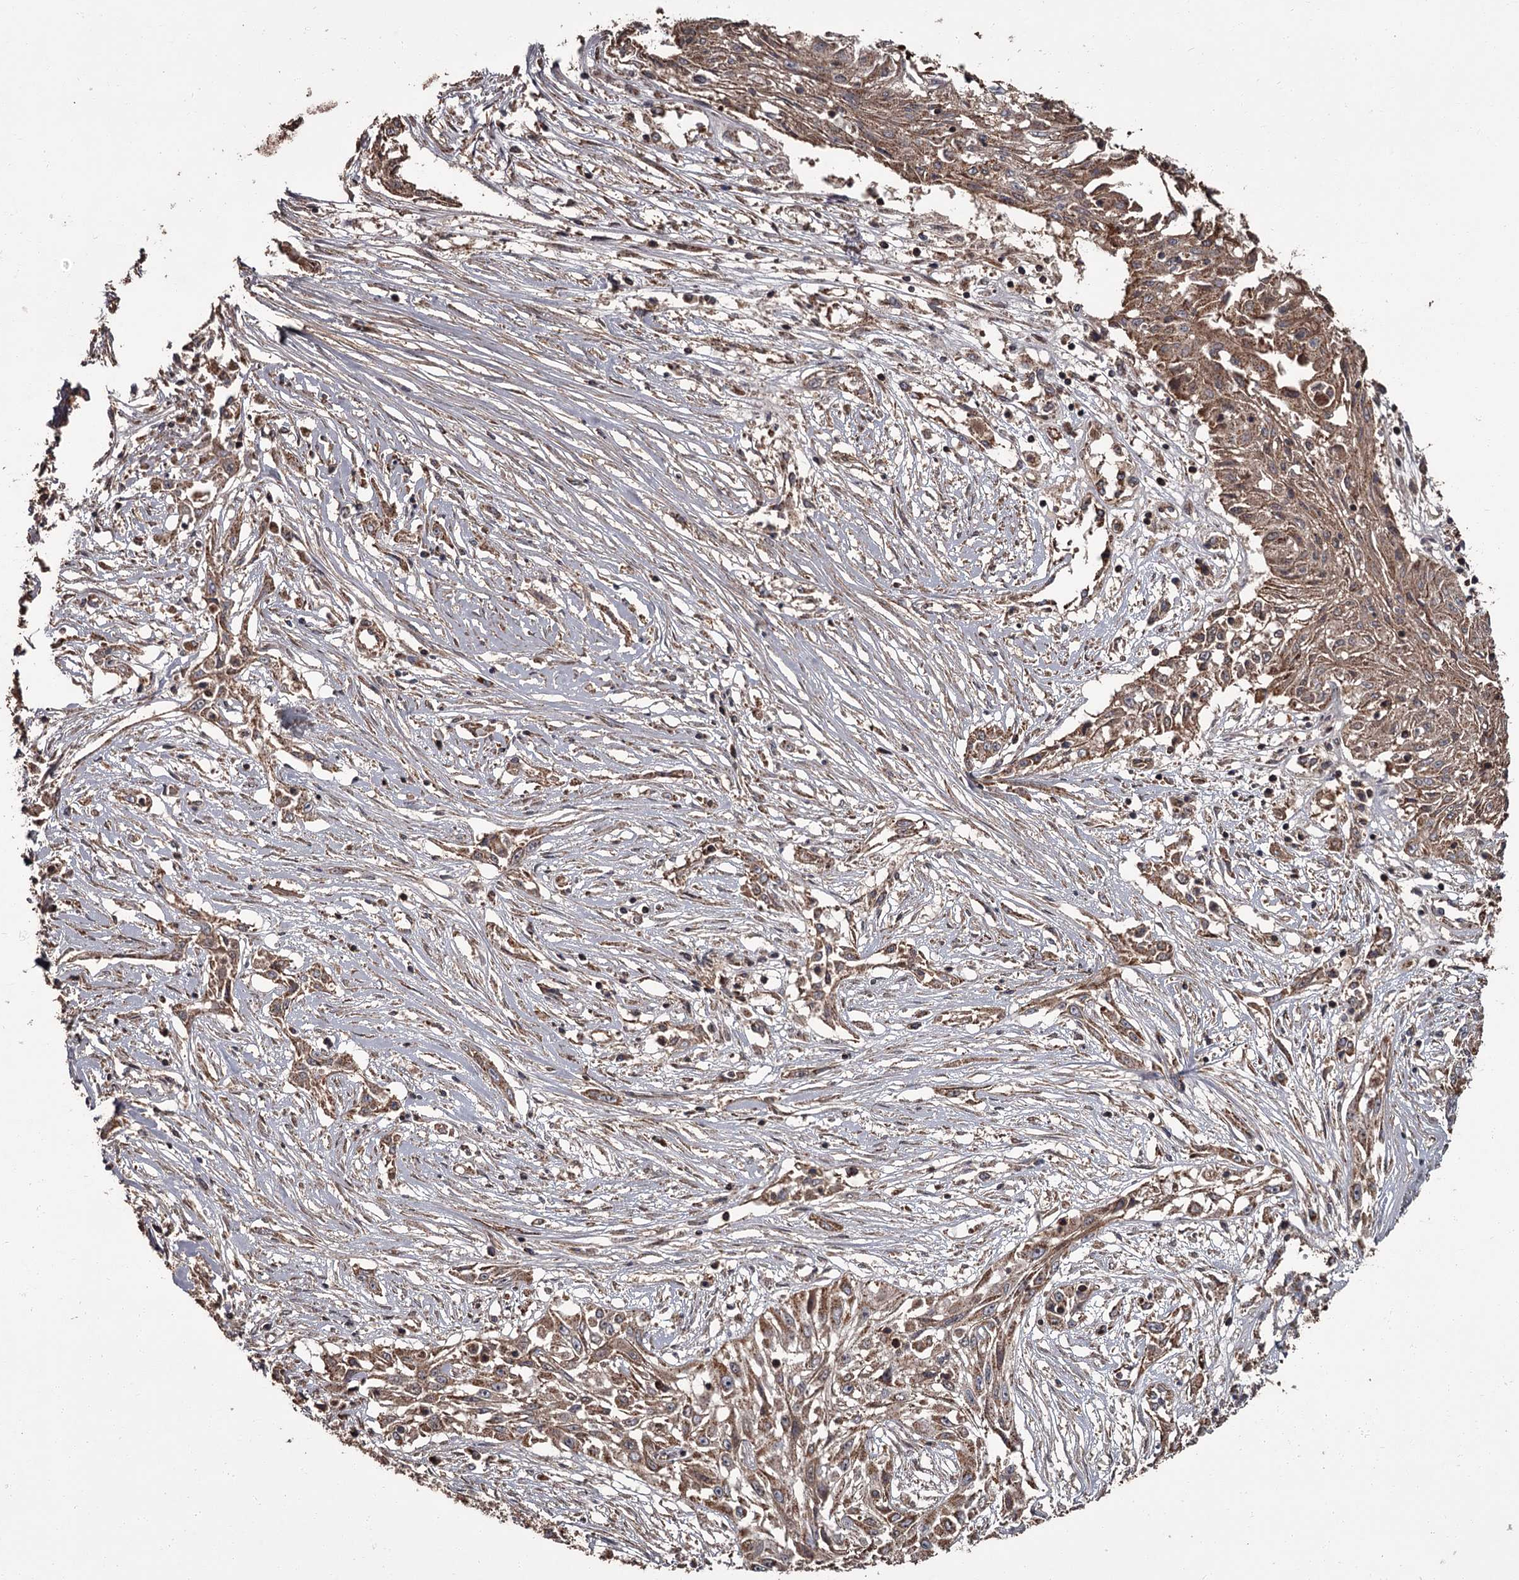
{"staining": {"intensity": "moderate", "quantity": ">75%", "location": "cytoplasmic/membranous"}, "tissue": "skin cancer", "cell_type": "Tumor cells", "image_type": "cancer", "snomed": [{"axis": "morphology", "description": "Squamous cell carcinoma, NOS"}, {"axis": "morphology", "description": "Squamous cell carcinoma, metastatic, NOS"}, {"axis": "topography", "description": "Skin"}, {"axis": "topography", "description": "Lymph node"}], "caption": "Tumor cells reveal medium levels of moderate cytoplasmic/membranous staining in approximately >75% of cells in human skin metastatic squamous cell carcinoma.", "gene": "THAP9", "patient": {"sex": "male", "age": 75}}